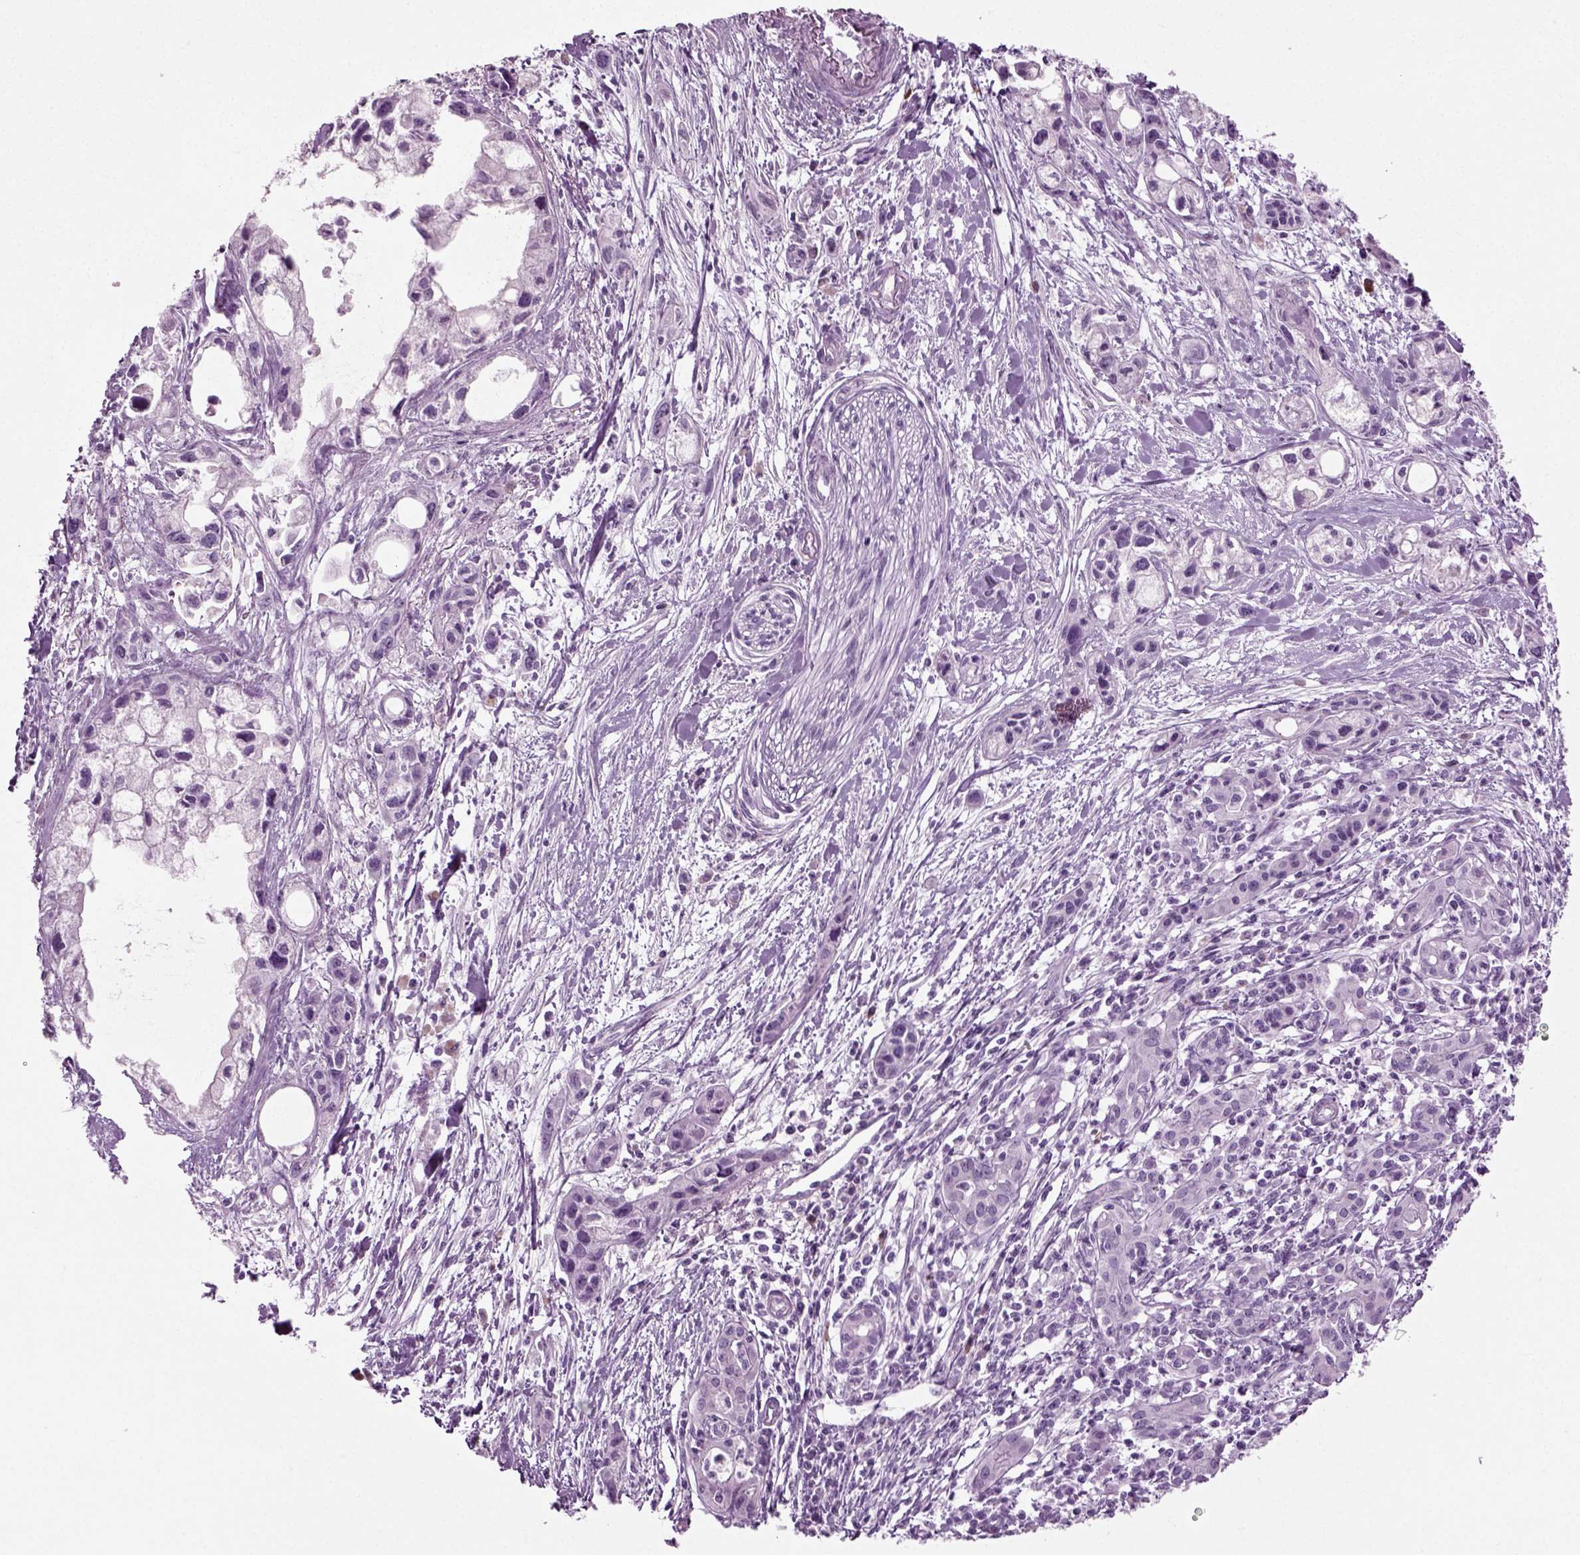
{"staining": {"intensity": "negative", "quantity": "none", "location": "none"}, "tissue": "pancreatic cancer", "cell_type": "Tumor cells", "image_type": "cancer", "snomed": [{"axis": "morphology", "description": "Adenocarcinoma, NOS"}, {"axis": "topography", "description": "Pancreas"}], "caption": "Immunohistochemical staining of pancreatic adenocarcinoma displays no significant expression in tumor cells.", "gene": "PRLH", "patient": {"sex": "female", "age": 61}}